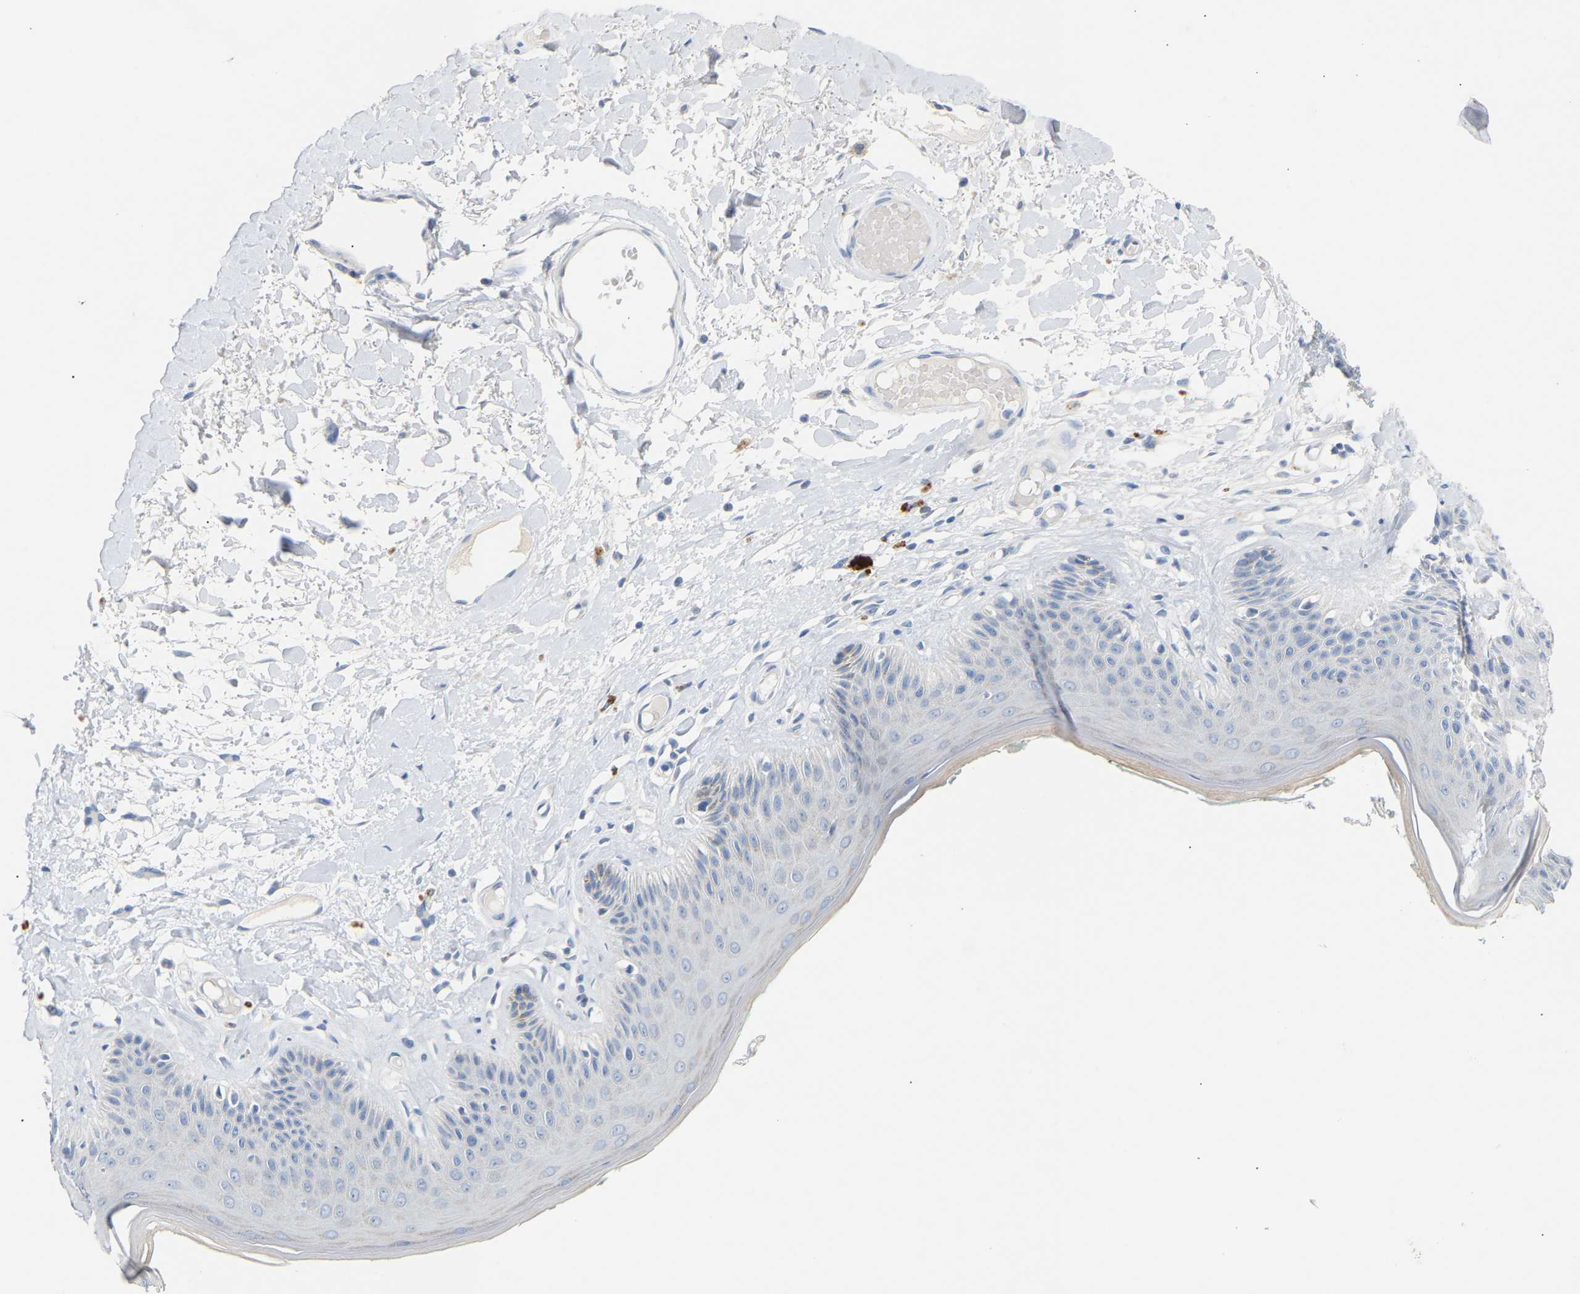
{"staining": {"intensity": "weak", "quantity": "<25%", "location": "cytoplasmic/membranous"}, "tissue": "skin", "cell_type": "Epidermal cells", "image_type": "normal", "snomed": [{"axis": "morphology", "description": "Normal tissue, NOS"}, {"axis": "topography", "description": "Vulva"}], "caption": "Image shows no significant protein expression in epidermal cells of normal skin.", "gene": "PEX1", "patient": {"sex": "female", "age": 73}}